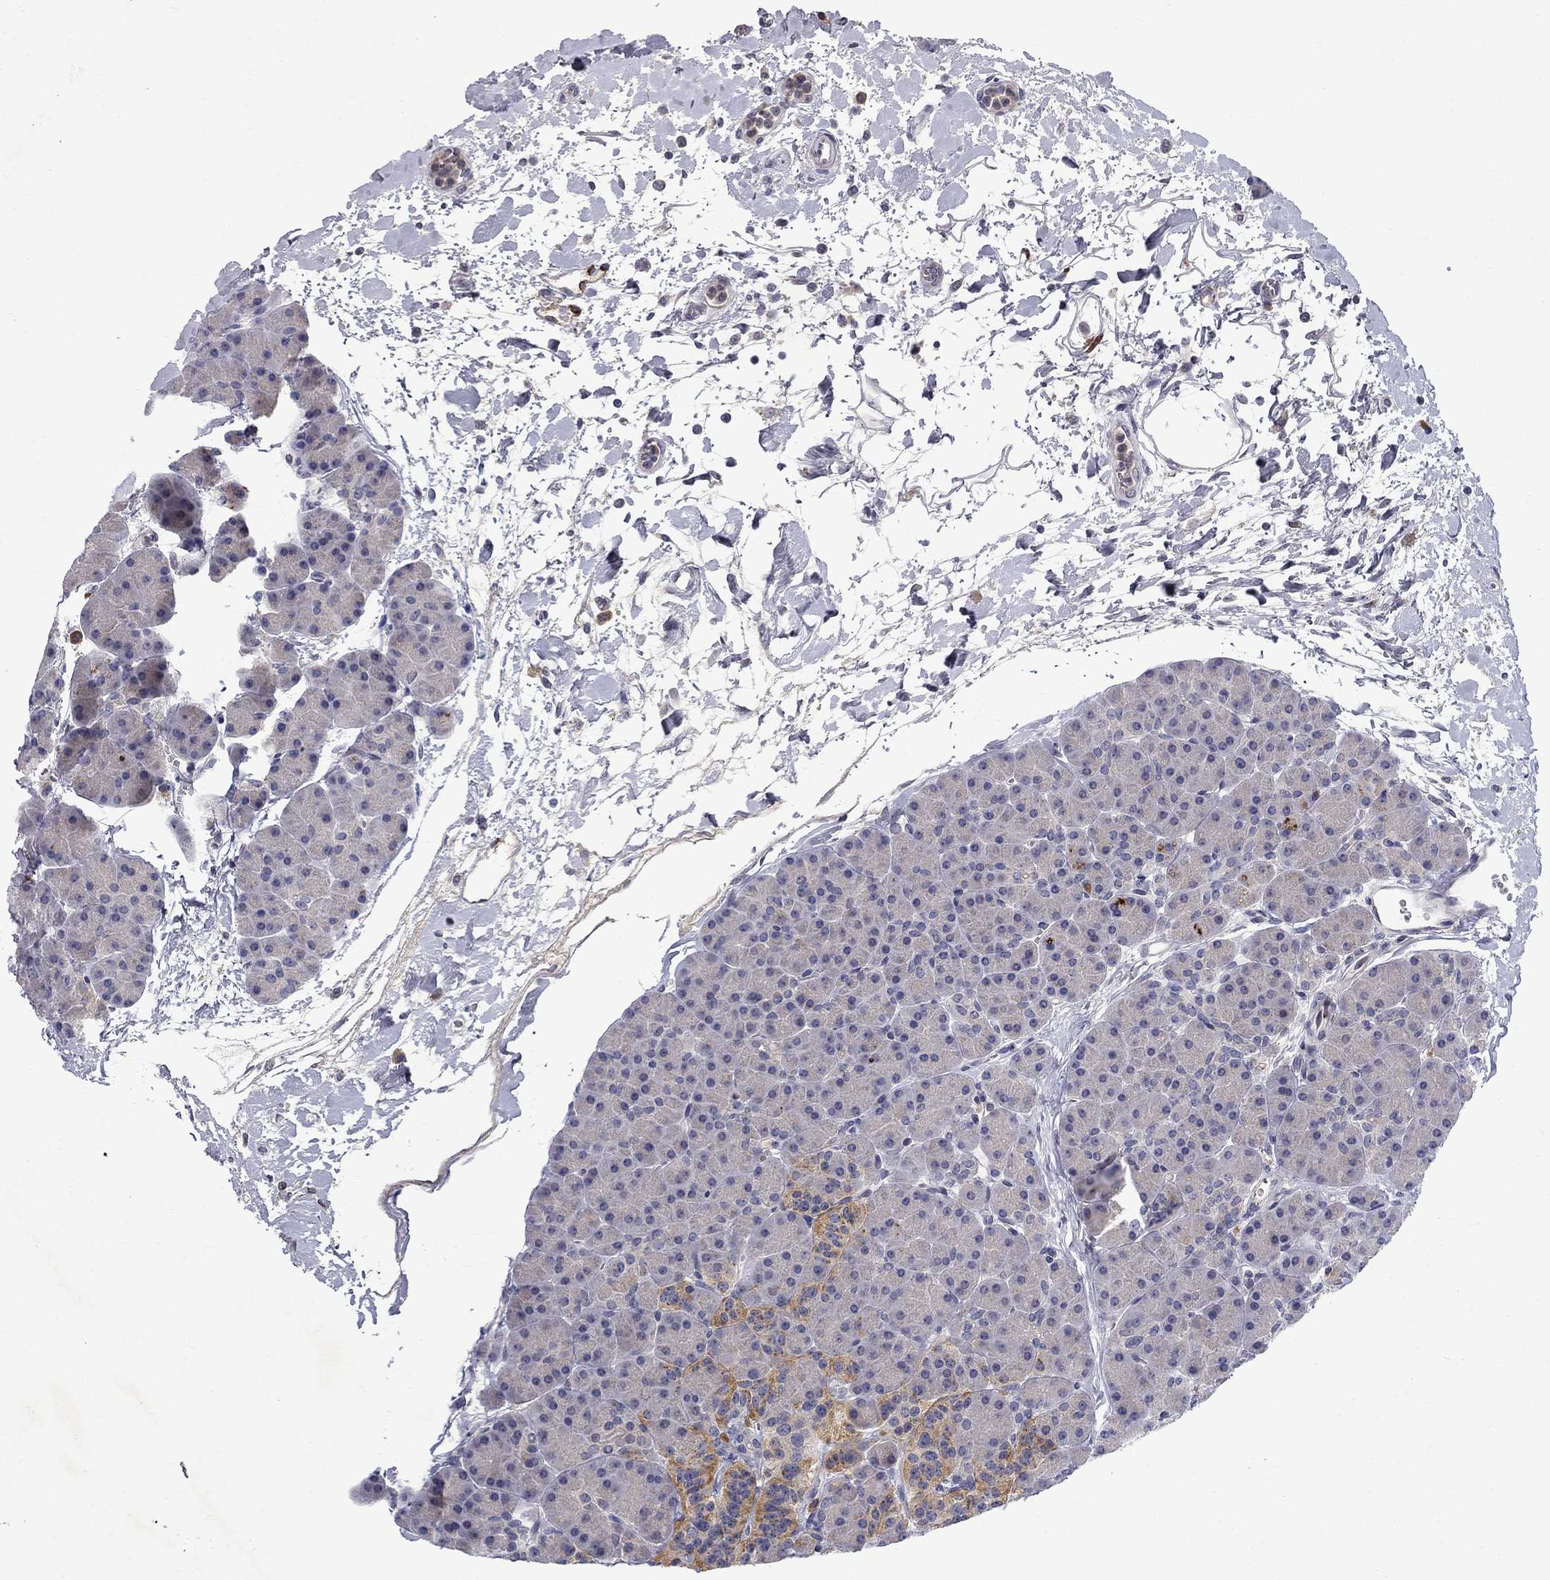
{"staining": {"intensity": "weak", "quantity": "<25%", "location": "cytoplasmic/membranous"}, "tissue": "pancreas", "cell_type": "Exocrine glandular cells", "image_type": "normal", "snomed": [{"axis": "morphology", "description": "Normal tissue, NOS"}, {"axis": "topography", "description": "Pancreas"}], "caption": "Protein analysis of unremarkable pancreas exhibits no significant staining in exocrine glandular cells.", "gene": "STAB2", "patient": {"sex": "female", "age": 44}}